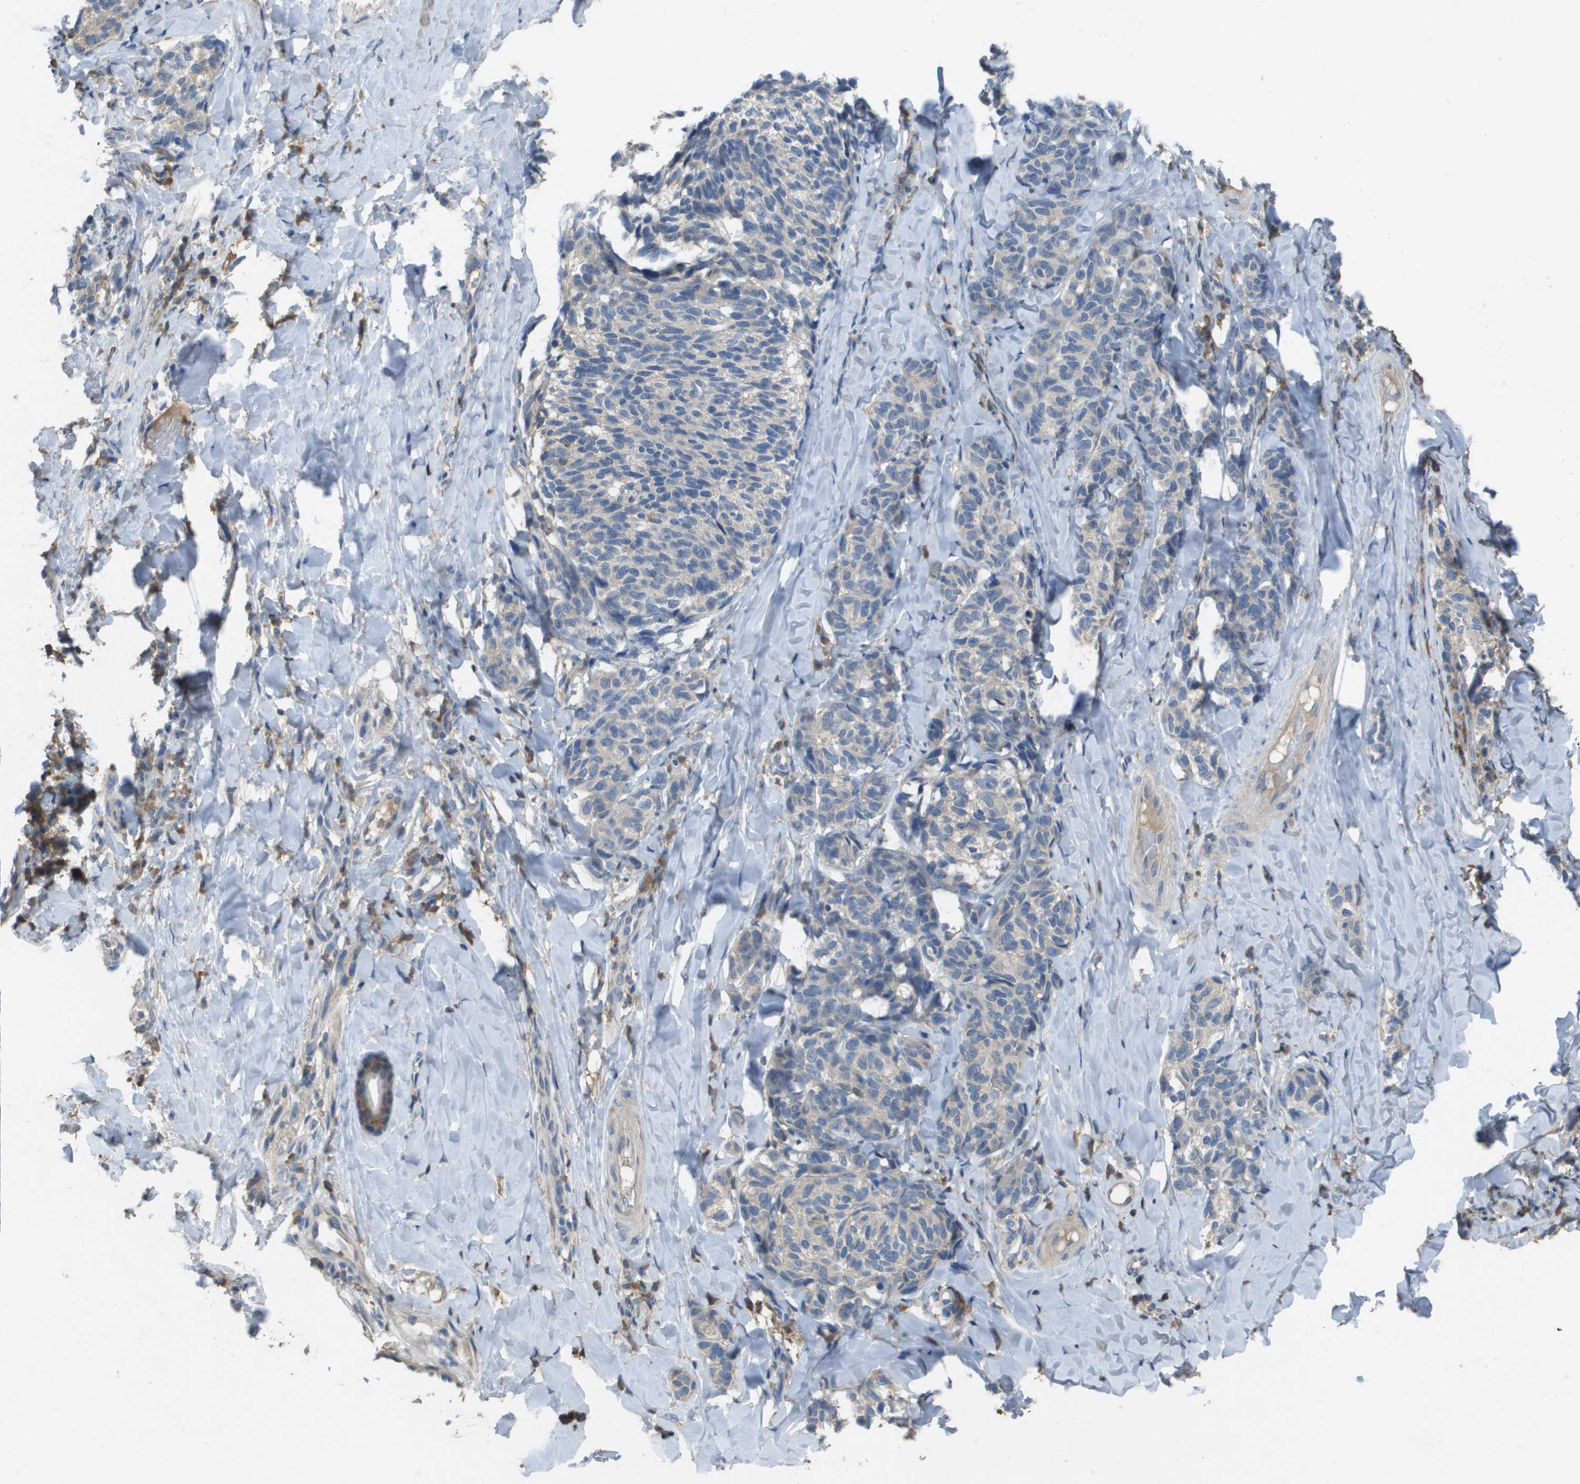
{"staining": {"intensity": "weak", "quantity": "<25%", "location": "cytoplasmic/membranous"}, "tissue": "melanoma", "cell_type": "Tumor cells", "image_type": "cancer", "snomed": [{"axis": "morphology", "description": "Malignant melanoma, NOS"}, {"axis": "topography", "description": "Skin"}], "caption": "DAB immunohistochemical staining of malignant melanoma exhibits no significant expression in tumor cells. Brightfield microscopy of immunohistochemistry (IHC) stained with DAB (3,3'-diaminobenzidine) (brown) and hematoxylin (blue), captured at high magnification.", "gene": "CLCA4", "patient": {"sex": "female", "age": 73}}